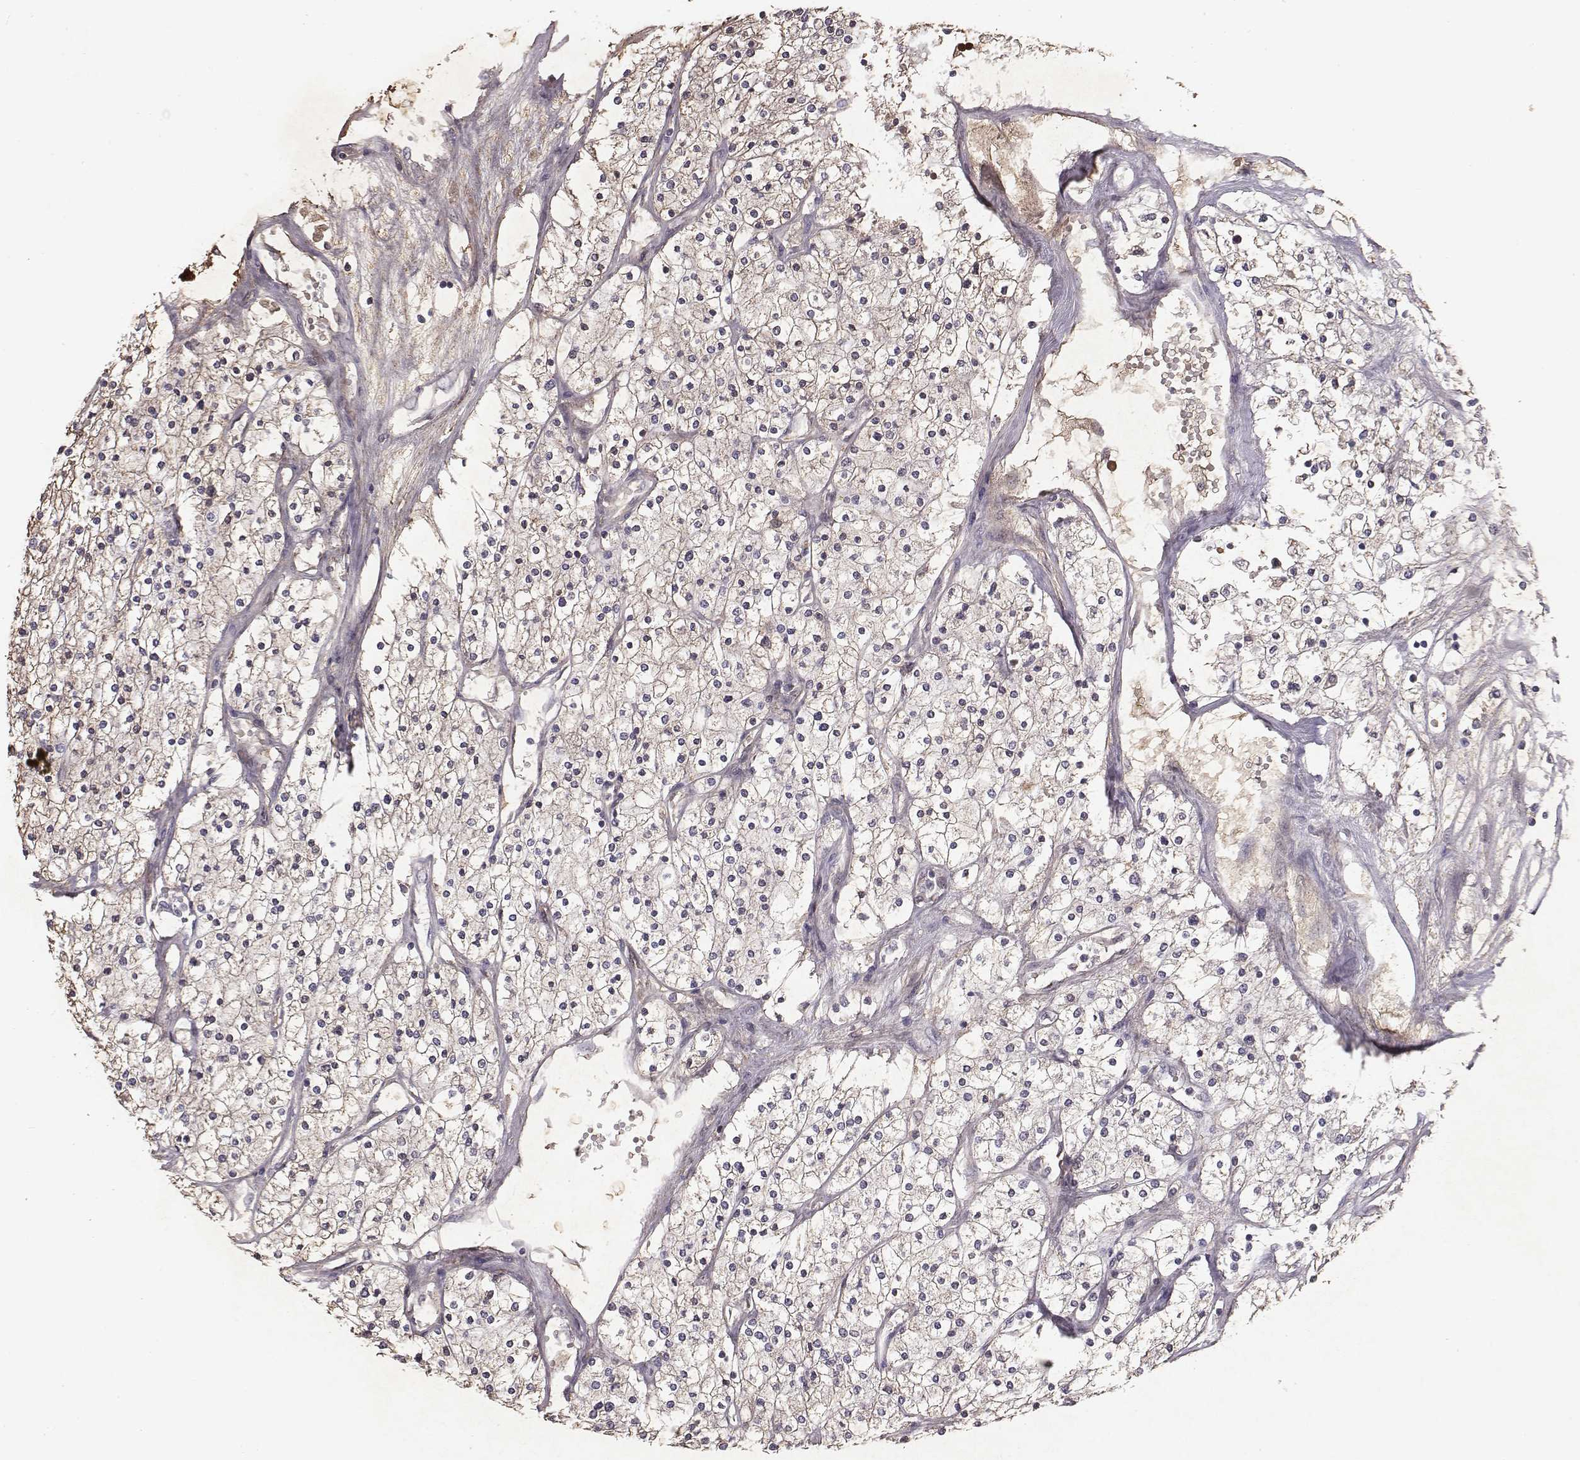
{"staining": {"intensity": "negative", "quantity": "none", "location": "none"}, "tissue": "renal cancer", "cell_type": "Tumor cells", "image_type": "cancer", "snomed": [{"axis": "morphology", "description": "Adenocarcinoma, NOS"}, {"axis": "topography", "description": "Kidney"}], "caption": "Histopathology image shows no significant protein staining in tumor cells of renal adenocarcinoma. (DAB IHC visualized using brightfield microscopy, high magnification).", "gene": "SLC22A6", "patient": {"sex": "male", "age": 80}}